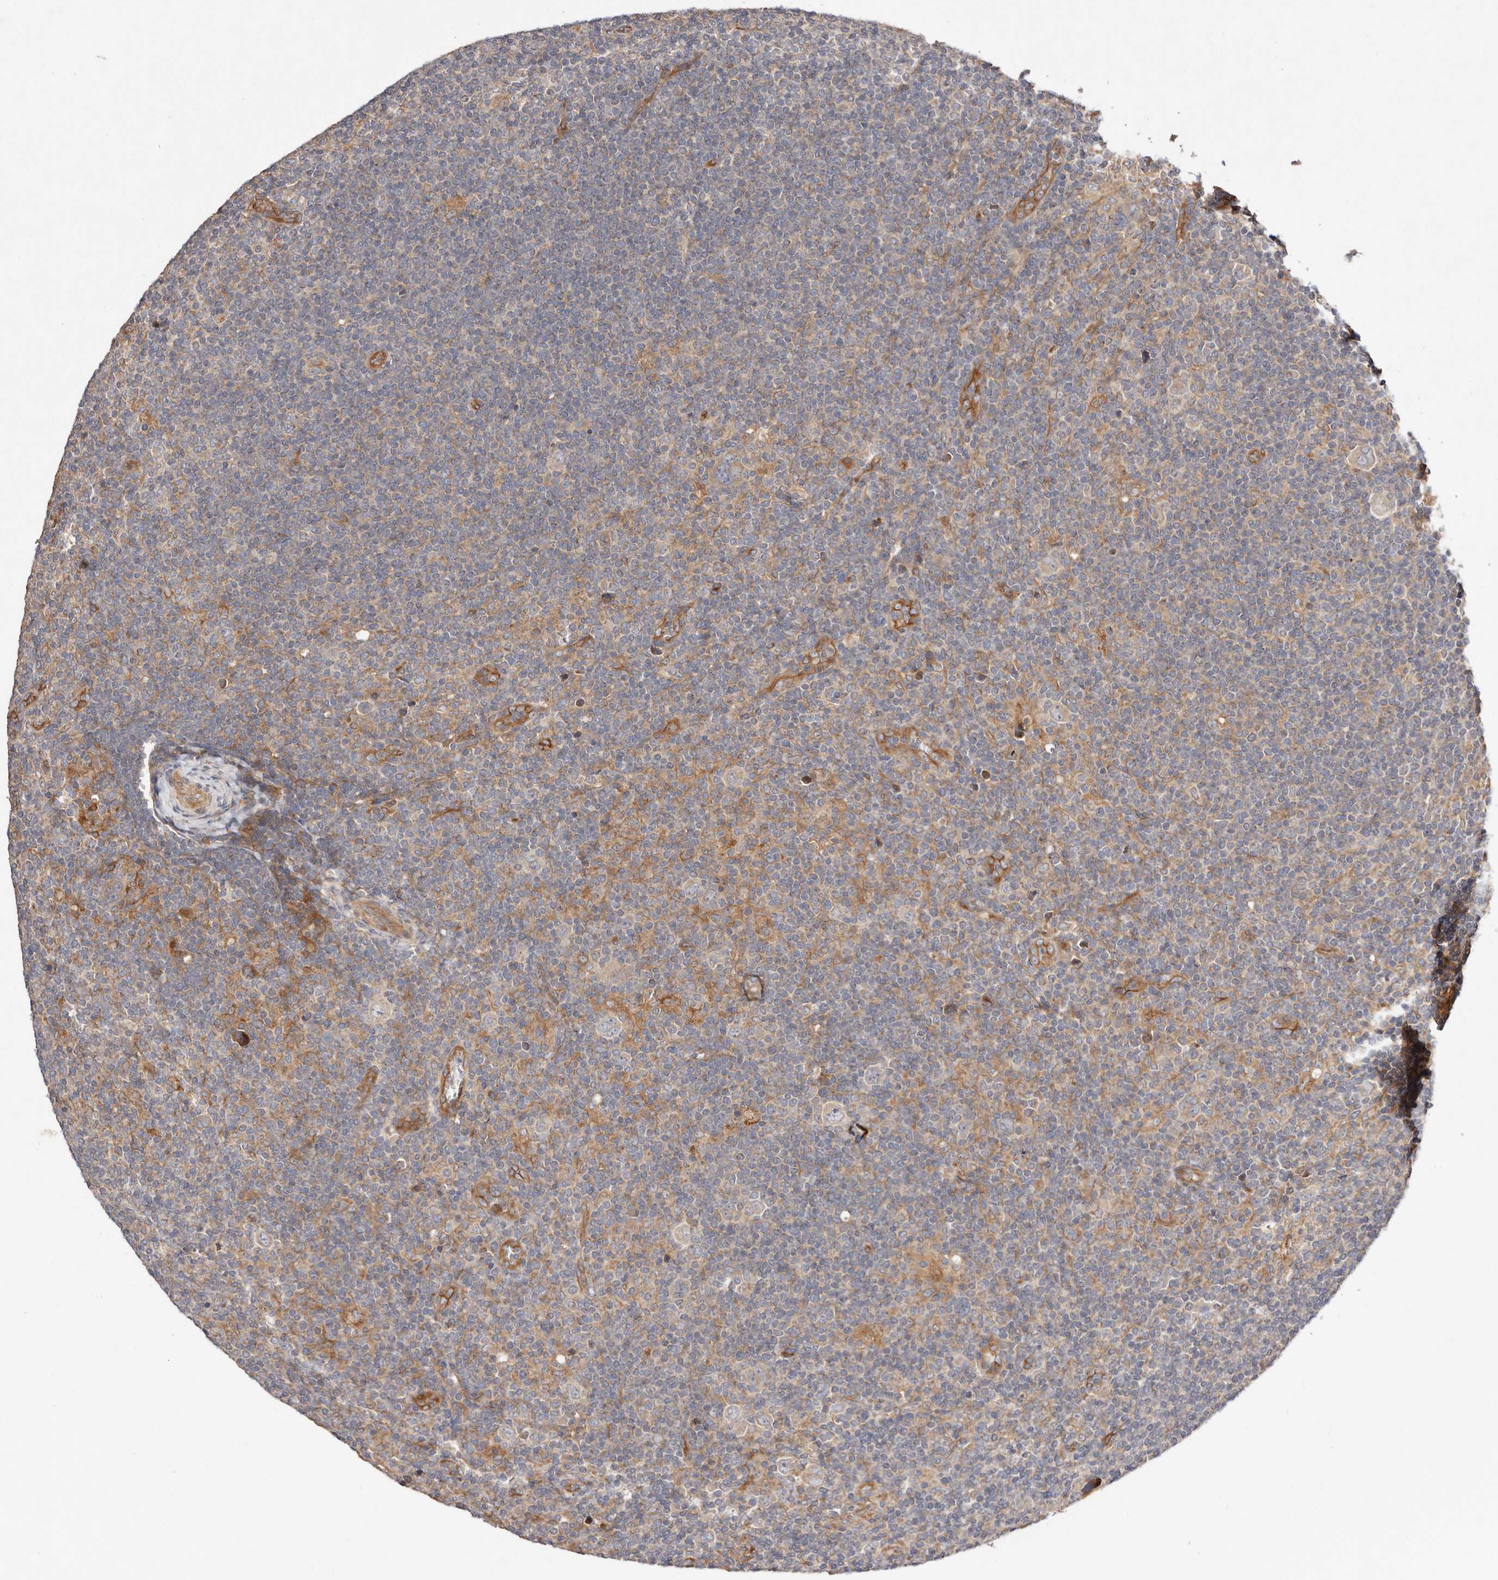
{"staining": {"intensity": "weak", "quantity": "25%-75%", "location": "cytoplasmic/membranous"}, "tissue": "lymphoma", "cell_type": "Tumor cells", "image_type": "cancer", "snomed": [{"axis": "morphology", "description": "Hodgkin's disease, NOS"}, {"axis": "topography", "description": "Lymph node"}], "caption": "There is low levels of weak cytoplasmic/membranous positivity in tumor cells of Hodgkin's disease, as demonstrated by immunohistochemical staining (brown color).", "gene": "MACF1", "patient": {"sex": "female", "age": 57}}